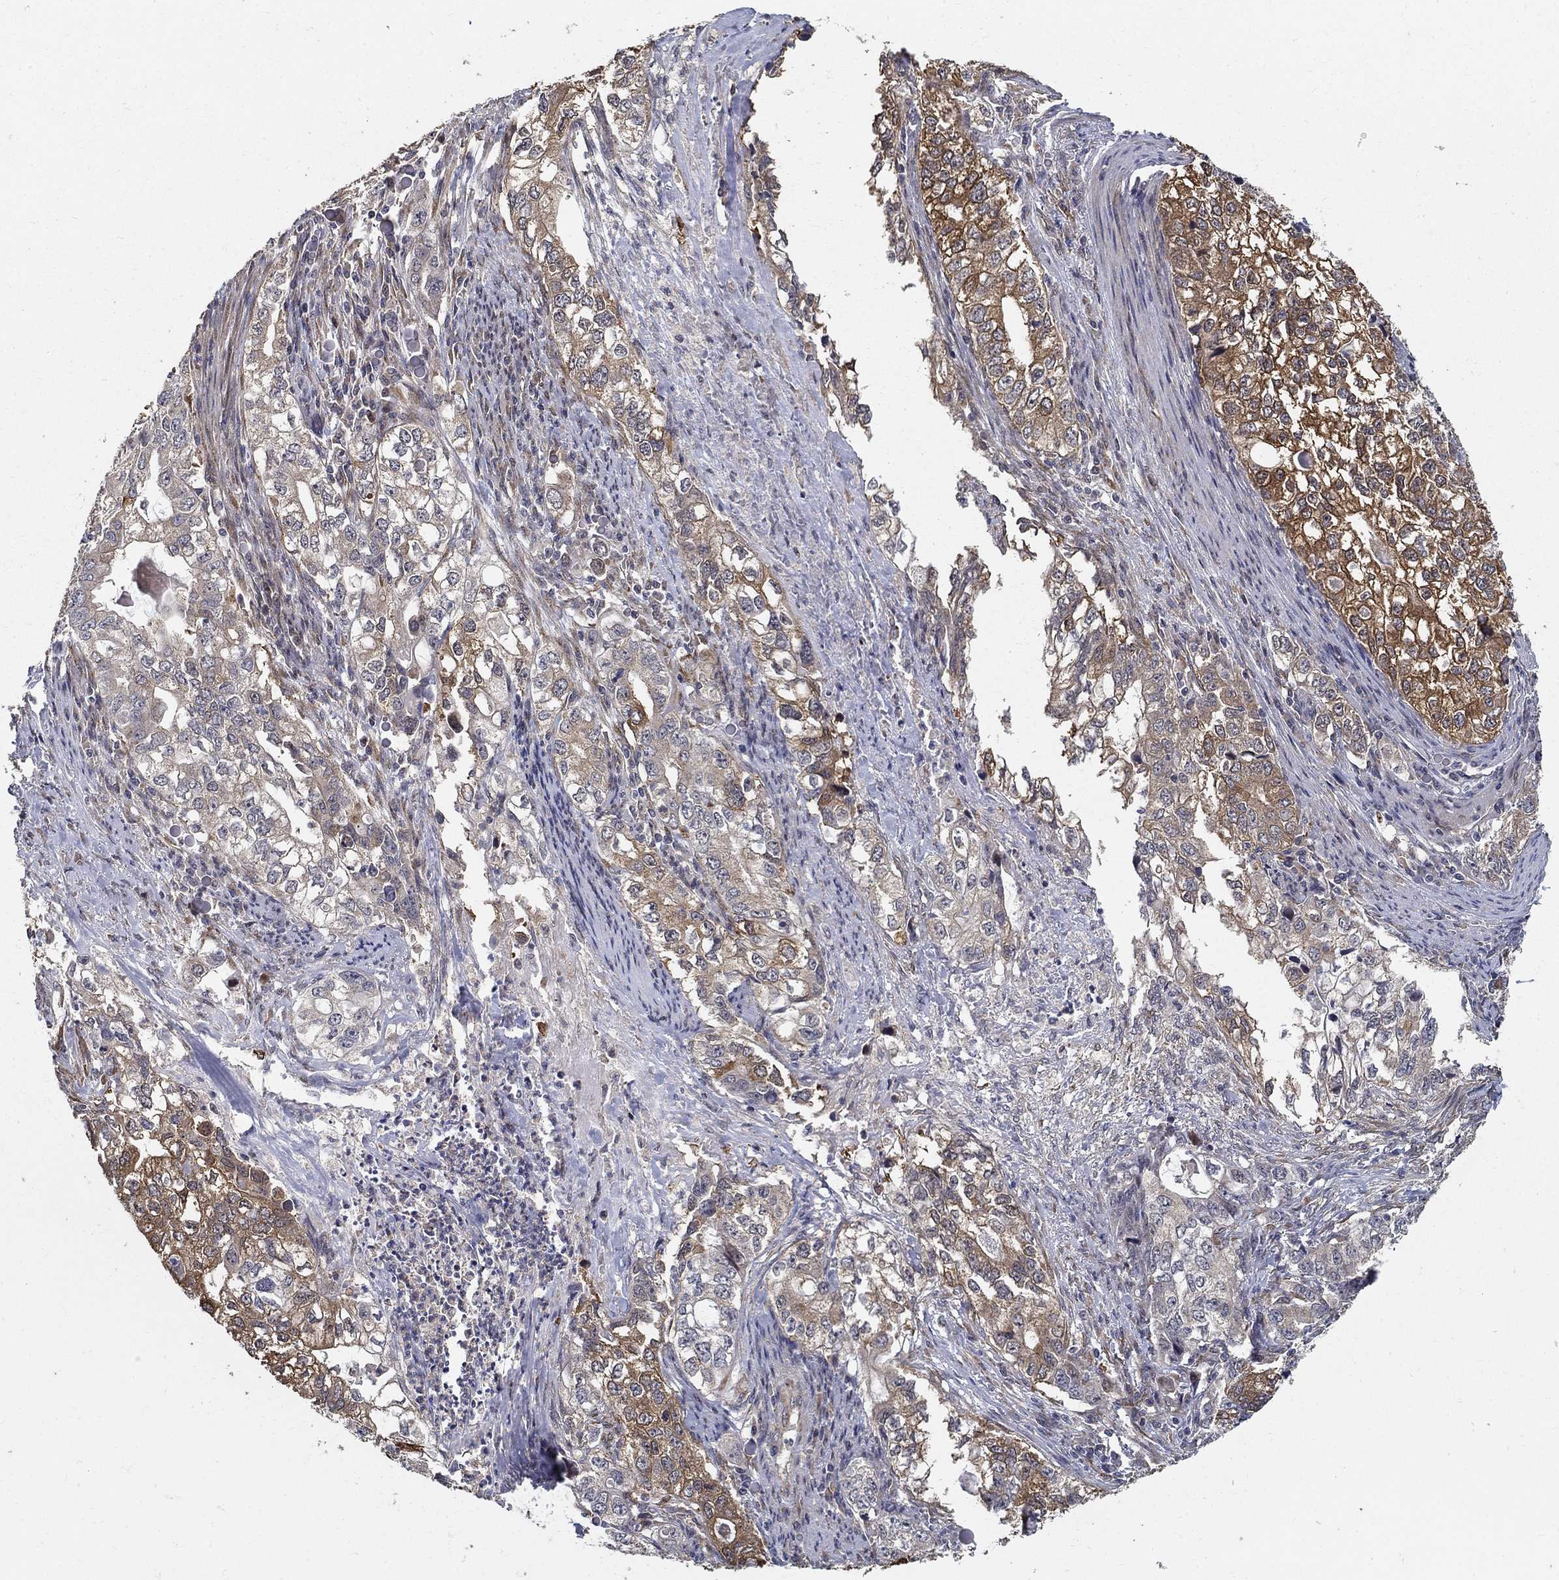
{"staining": {"intensity": "strong", "quantity": "25%-75%", "location": "cytoplasmic/membranous"}, "tissue": "stomach cancer", "cell_type": "Tumor cells", "image_type": "cancer", "snomed": [{"axis": "morphology", "description": "Adenocarcinoma, NOS"}, {"axis": "topography", "description": "Stomach, lower"}], "caption": "This is a micrograph of immunohistochemistry (IHC) staining of stomach cancer, which shows strong positivity in the cytoplasmic/membranous of tumor cells.", "gene": "ZNF594", "patient": {"sex": "female", "age": 72}}